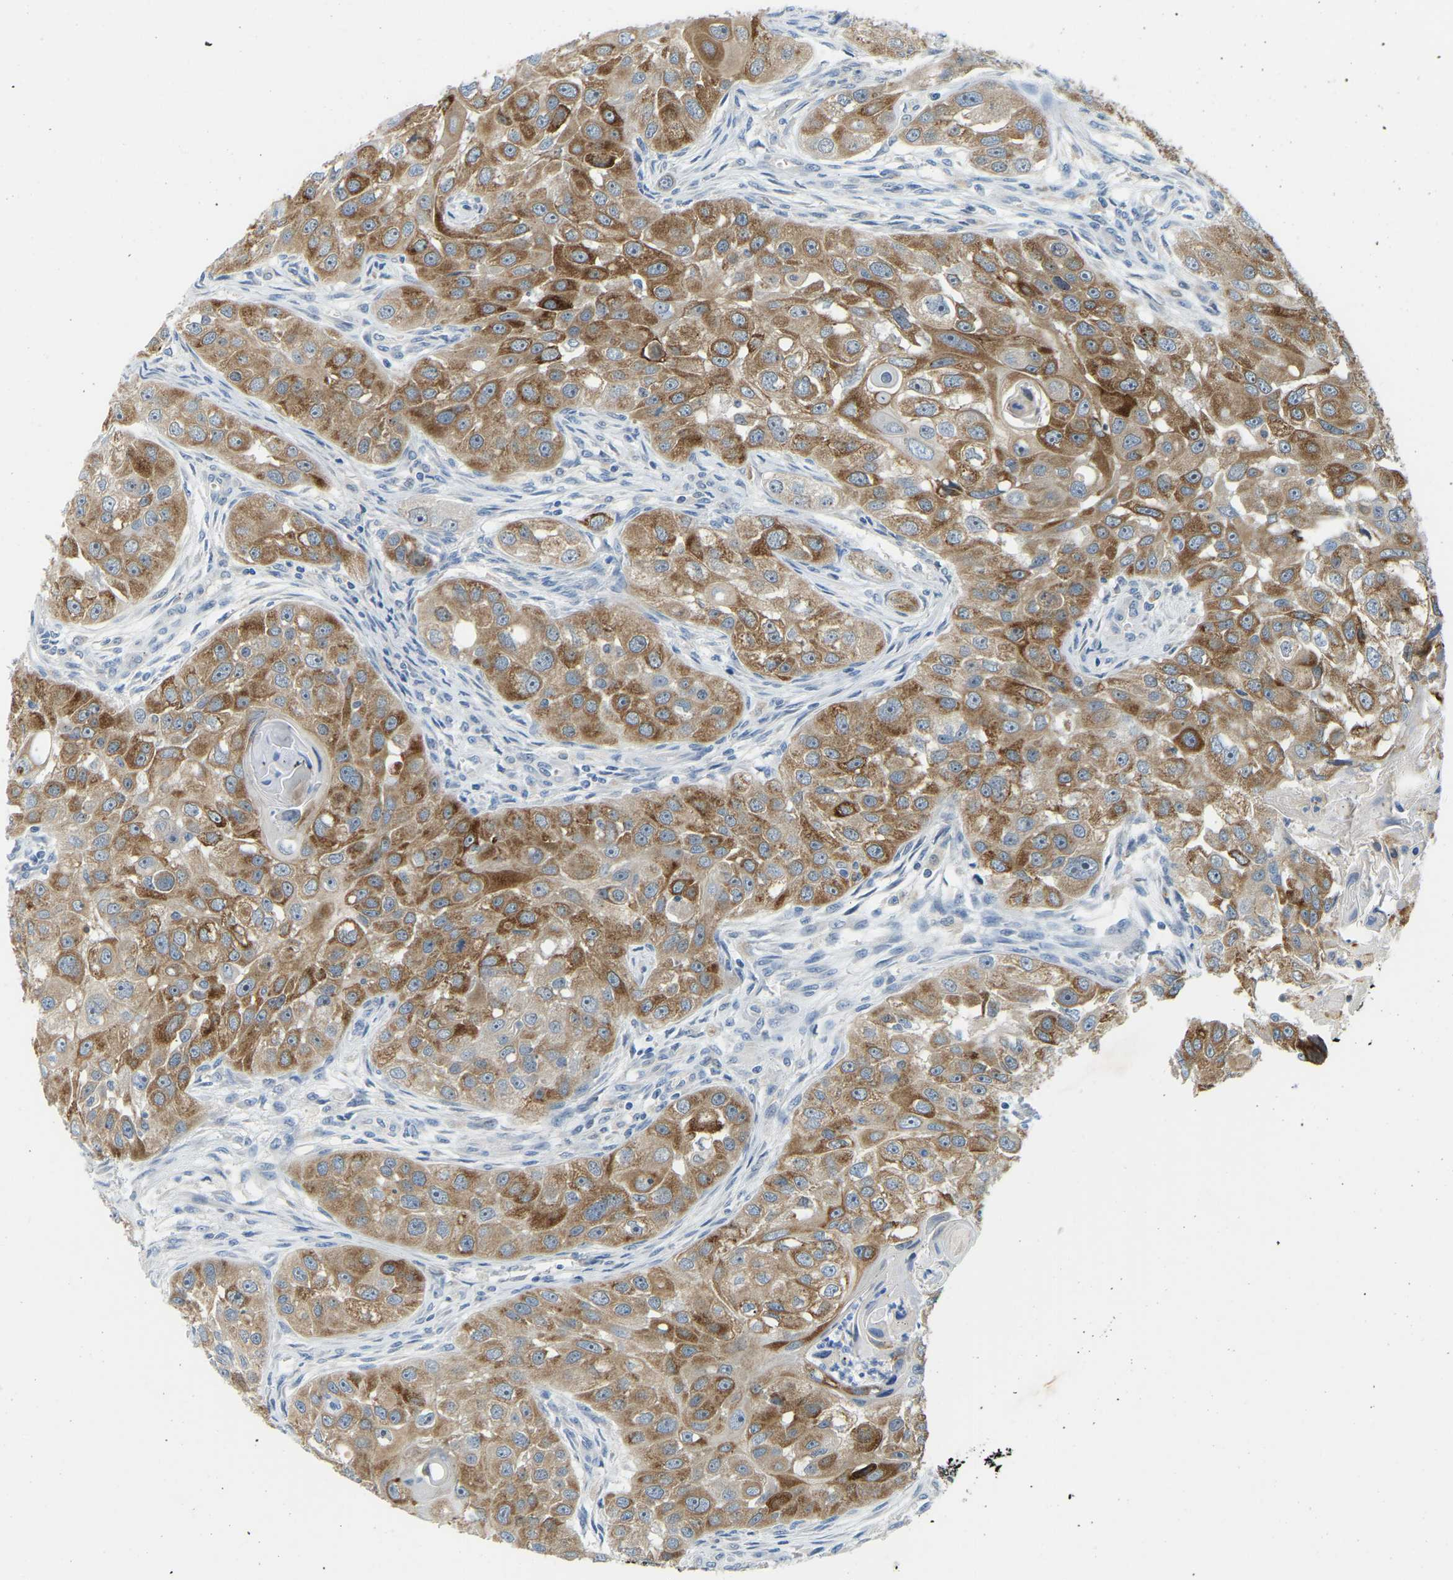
{"staining": {"intensity": "moderate", "quantity": ">75%", "location": "cytoplasmic/membranous"}, "tissue": "head and neck cancer", "cell_type": "Tumor cells", "image_type": "cancer", "snomed": [{"axis": "morphology", "description": "Normal tissue, NOS"}, {"axis": "morphology", "description": "Squamous cell carcinoma, NOS"}, {"axis": "topography", "description": "Skeletal muscle"}, {"axis": "topography", "description": "Head-Neck"}], "caption": "IHC image of head and neck squamous cell carcinoma stained for a protein (brown), which reveals medium levels of moderate cytoplasmic/membranous staining in approximately >75% of tumor cells.", "gene": "NME8", "patient": {"sex": "male", "age": 51}}